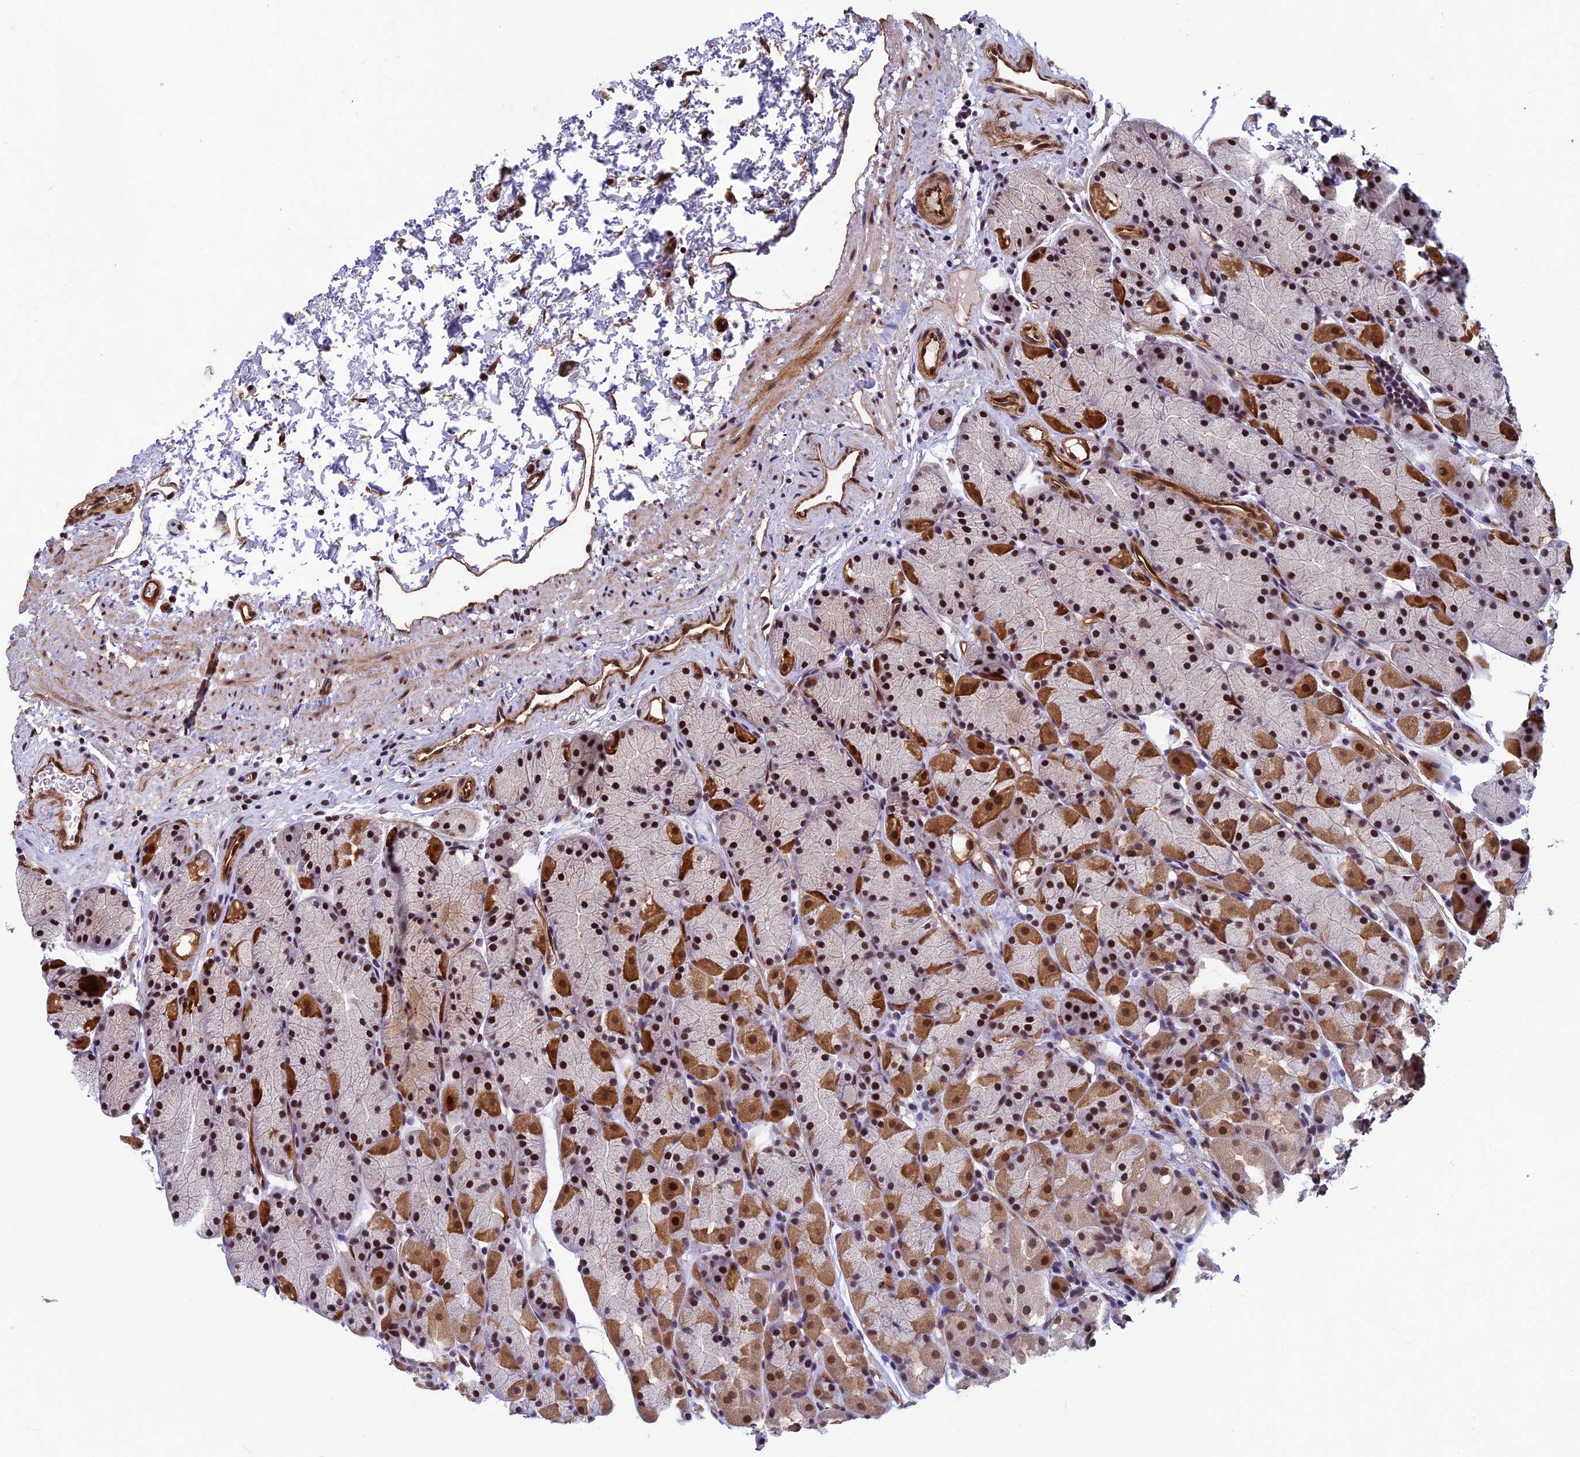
{"staining": {"intensity": "strong", "quantity": ">75%", "location": "cytoplasmic/membranous,nuclear"}, "tissue": "stomach", "cell_type": "Glandular cells", "image_type": "normal", "snomed": [{"axis": "morphology", "description": "Normal tissue, NOS"}, {"axis": "topography", "description": "Stomach, upper"}, {"axis": "topography", "description": "Stomach"}], "caption": "The histopathology image reveals staining of normal stomach, revealing strong cytoplasmic/membranous,nuclear protein staining (brown color) within glandular cells. (IHC, brightfield microscopy, high magnification).", "gene": "NIPBL", "patient": {"sex": "male", "age": 47}}